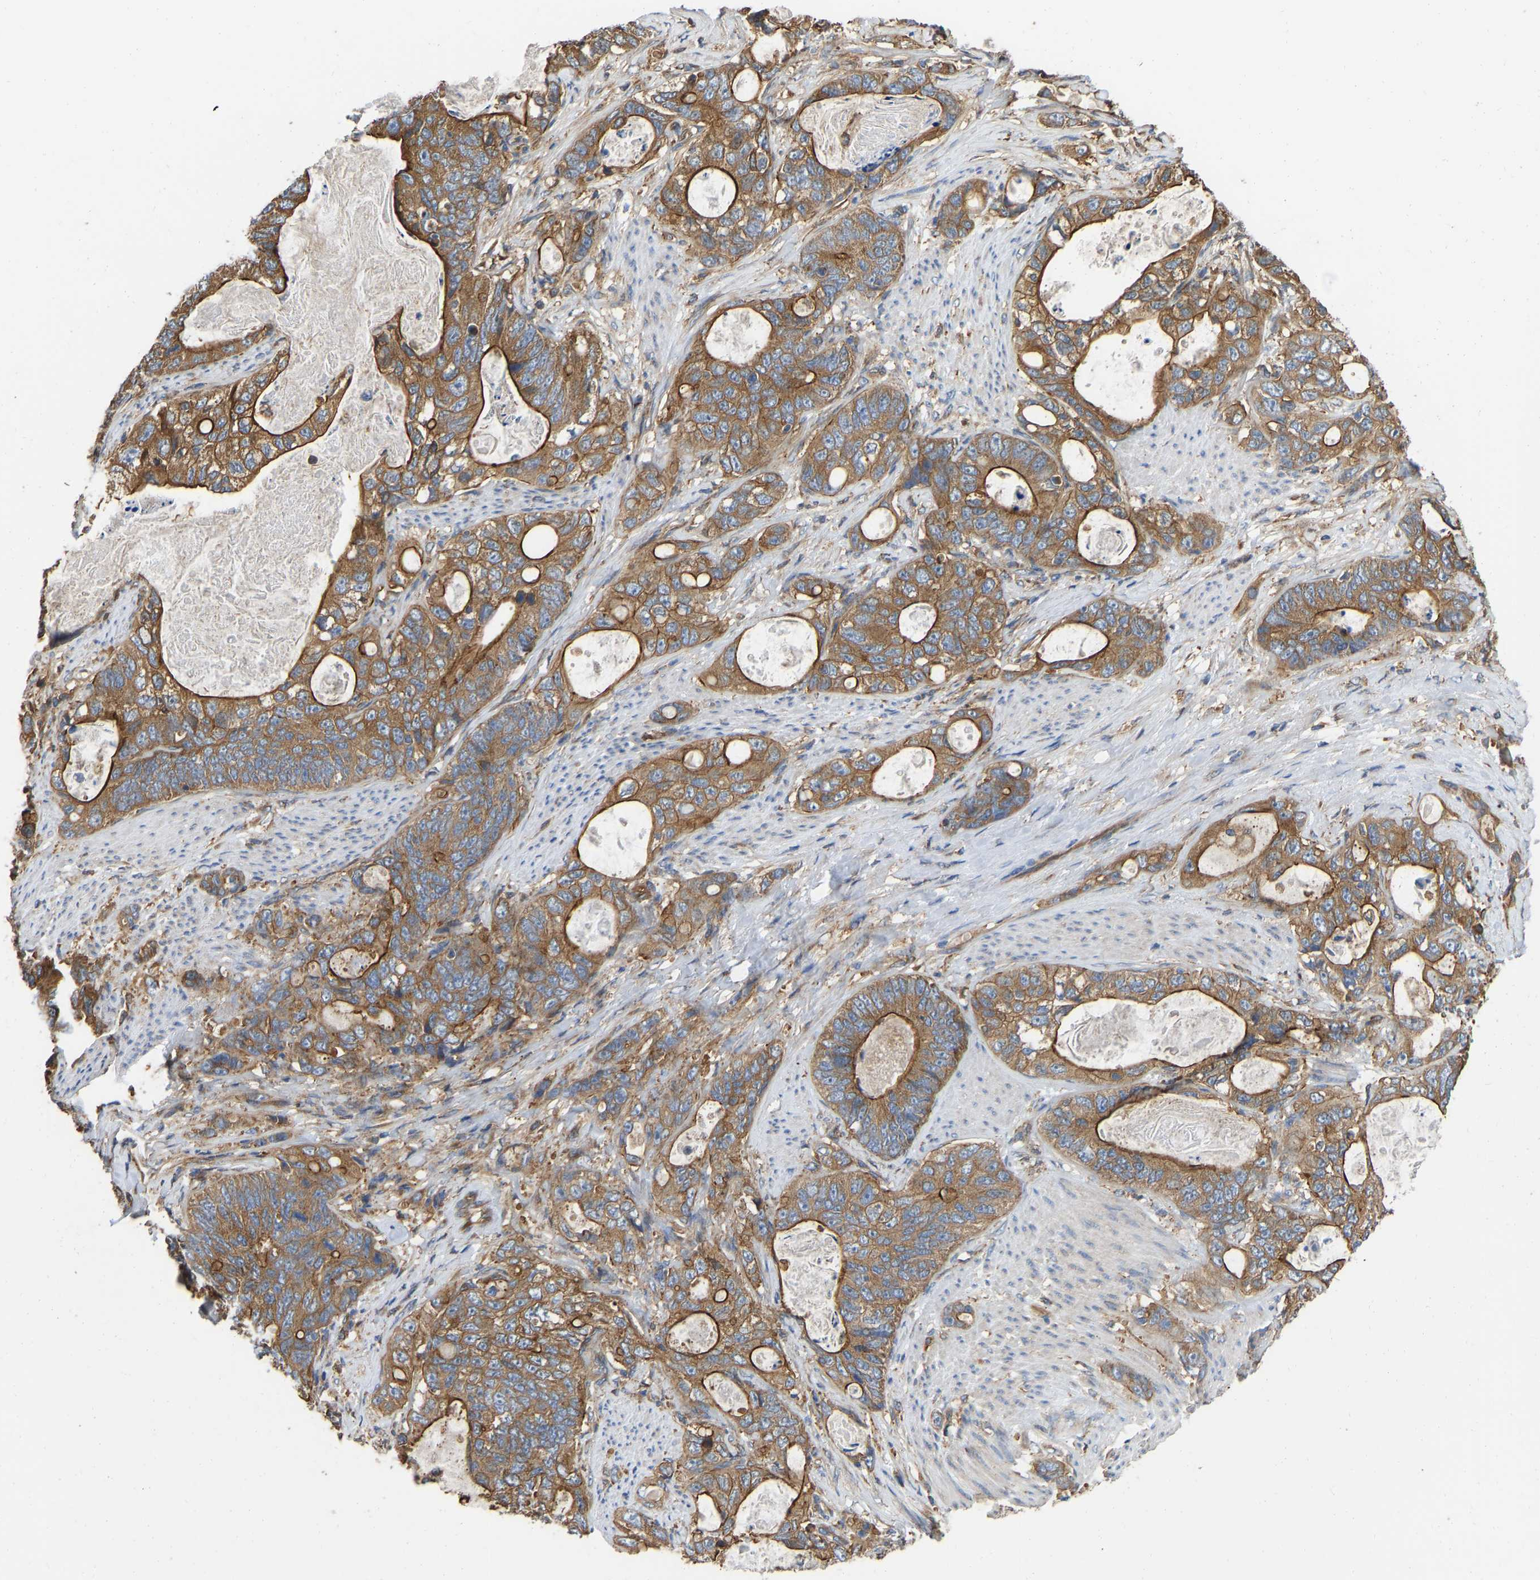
{"staining": {"intensity": "moderate", "quantity": ">75%", "location": "cytoplasmic/membranous"}, "tissue": "stomach cancer", "cell_type": "Tumor cells", "image_type": "cancer", "snomed": [{"axis": "morphology", "description": "Normal tissue, NOS"}, {"axis": "morphology", "description": "Adenocarcinoma, NOS"}, {"axis": "topography", "description": "Stomach"}], "caption": "Moderate cytoplasmic/membranous expression is identified in approximately >75% of tumor cells in stomach cancer (adenocarcinoma). (IHC, brightfield microscopy, high magnification).", "gene": "FLNB", "patient": {"sex": "female", "age": 89}}